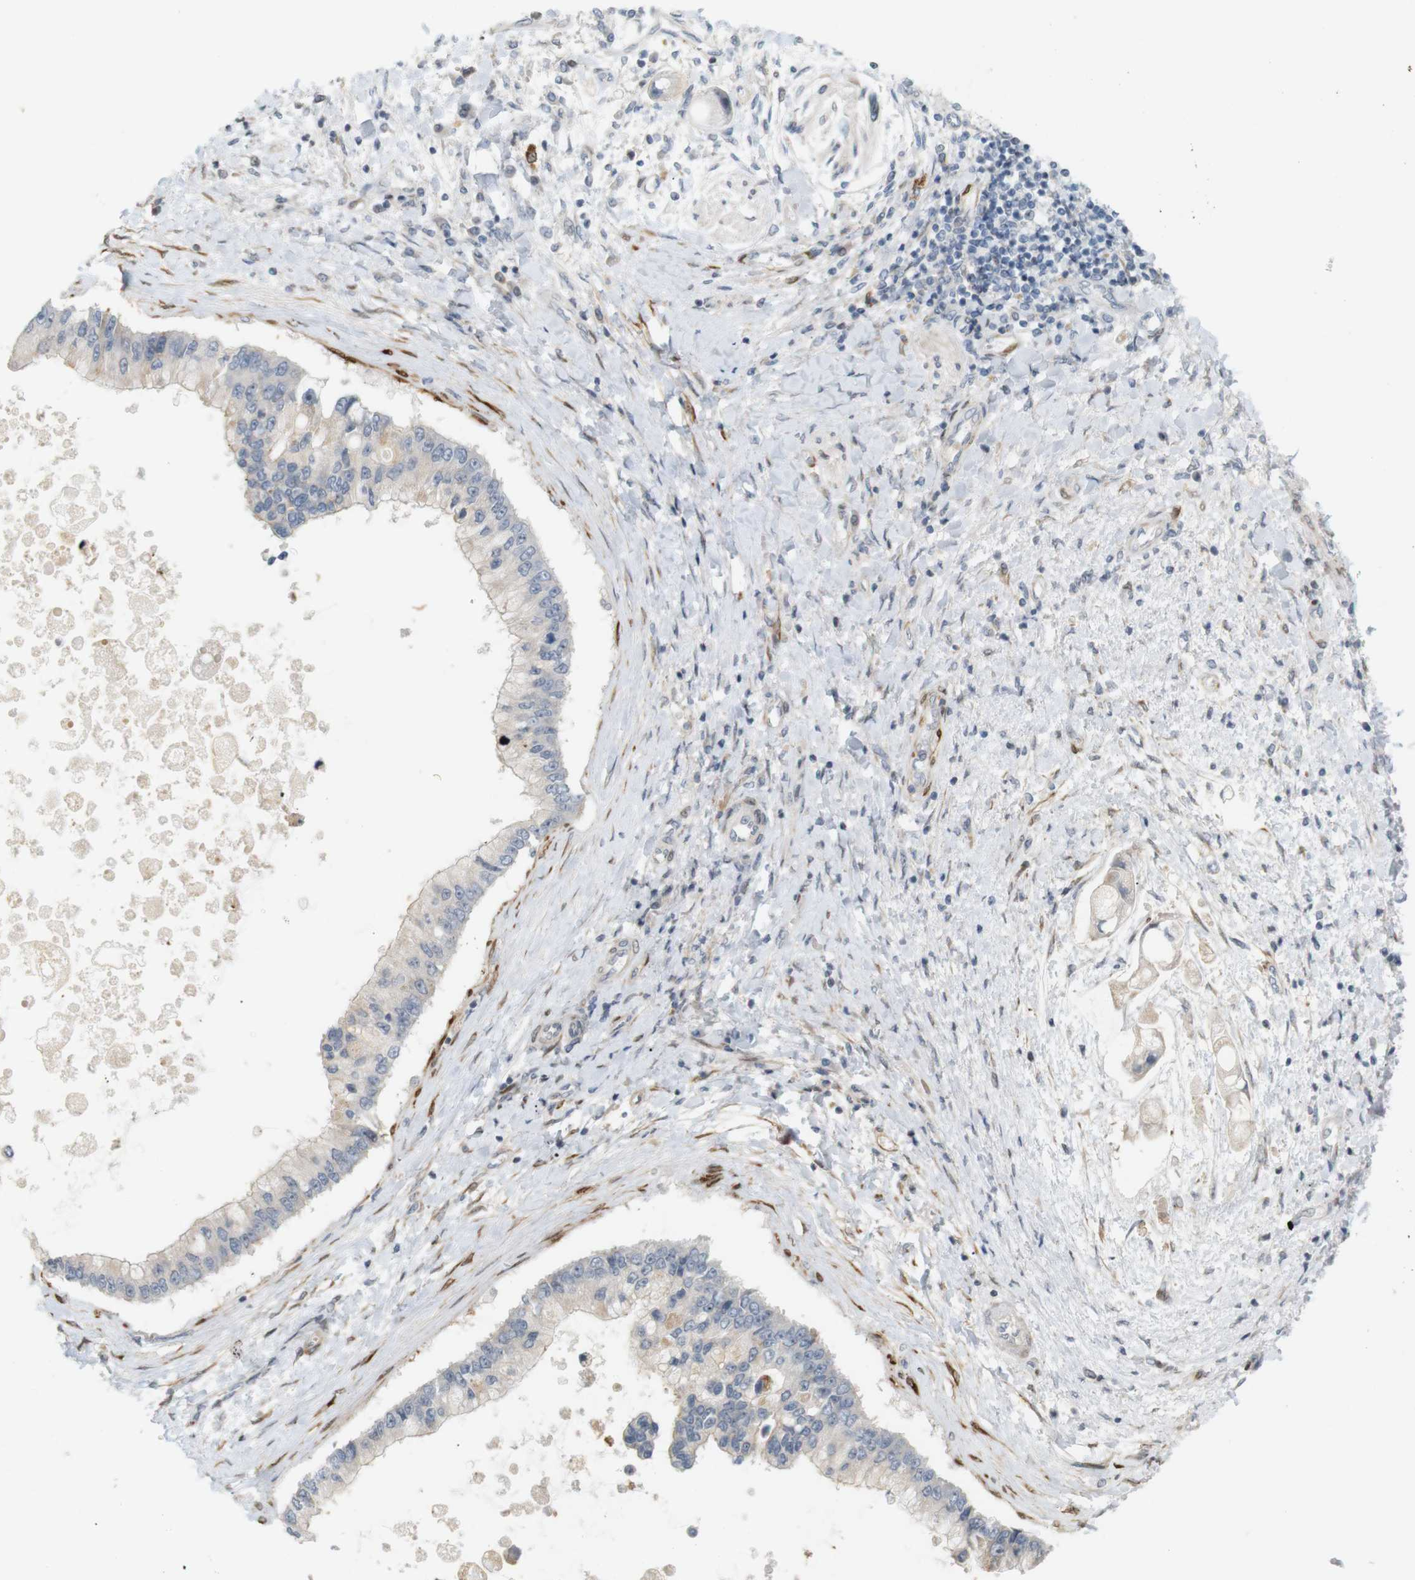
{"staining": {"intensity": "negative", "quantity": "none", "location": "none"}, "tissue": "liver cancer", "cell_type": "Tumor cells", "image_type": "cancer", "snomed": [{"axis": "morphology", "description": "Cholangiocarcinoma"}, {"axis": "topography", "description": "Liver"}], "caption": "Histopathology image shows no significant protein staining in tumor cells of liver cholangiocarcinoma. Nuclei are stained in blue.", "gene": "PPP1R14A", "patient": {"sex": "male", "age": 50}}